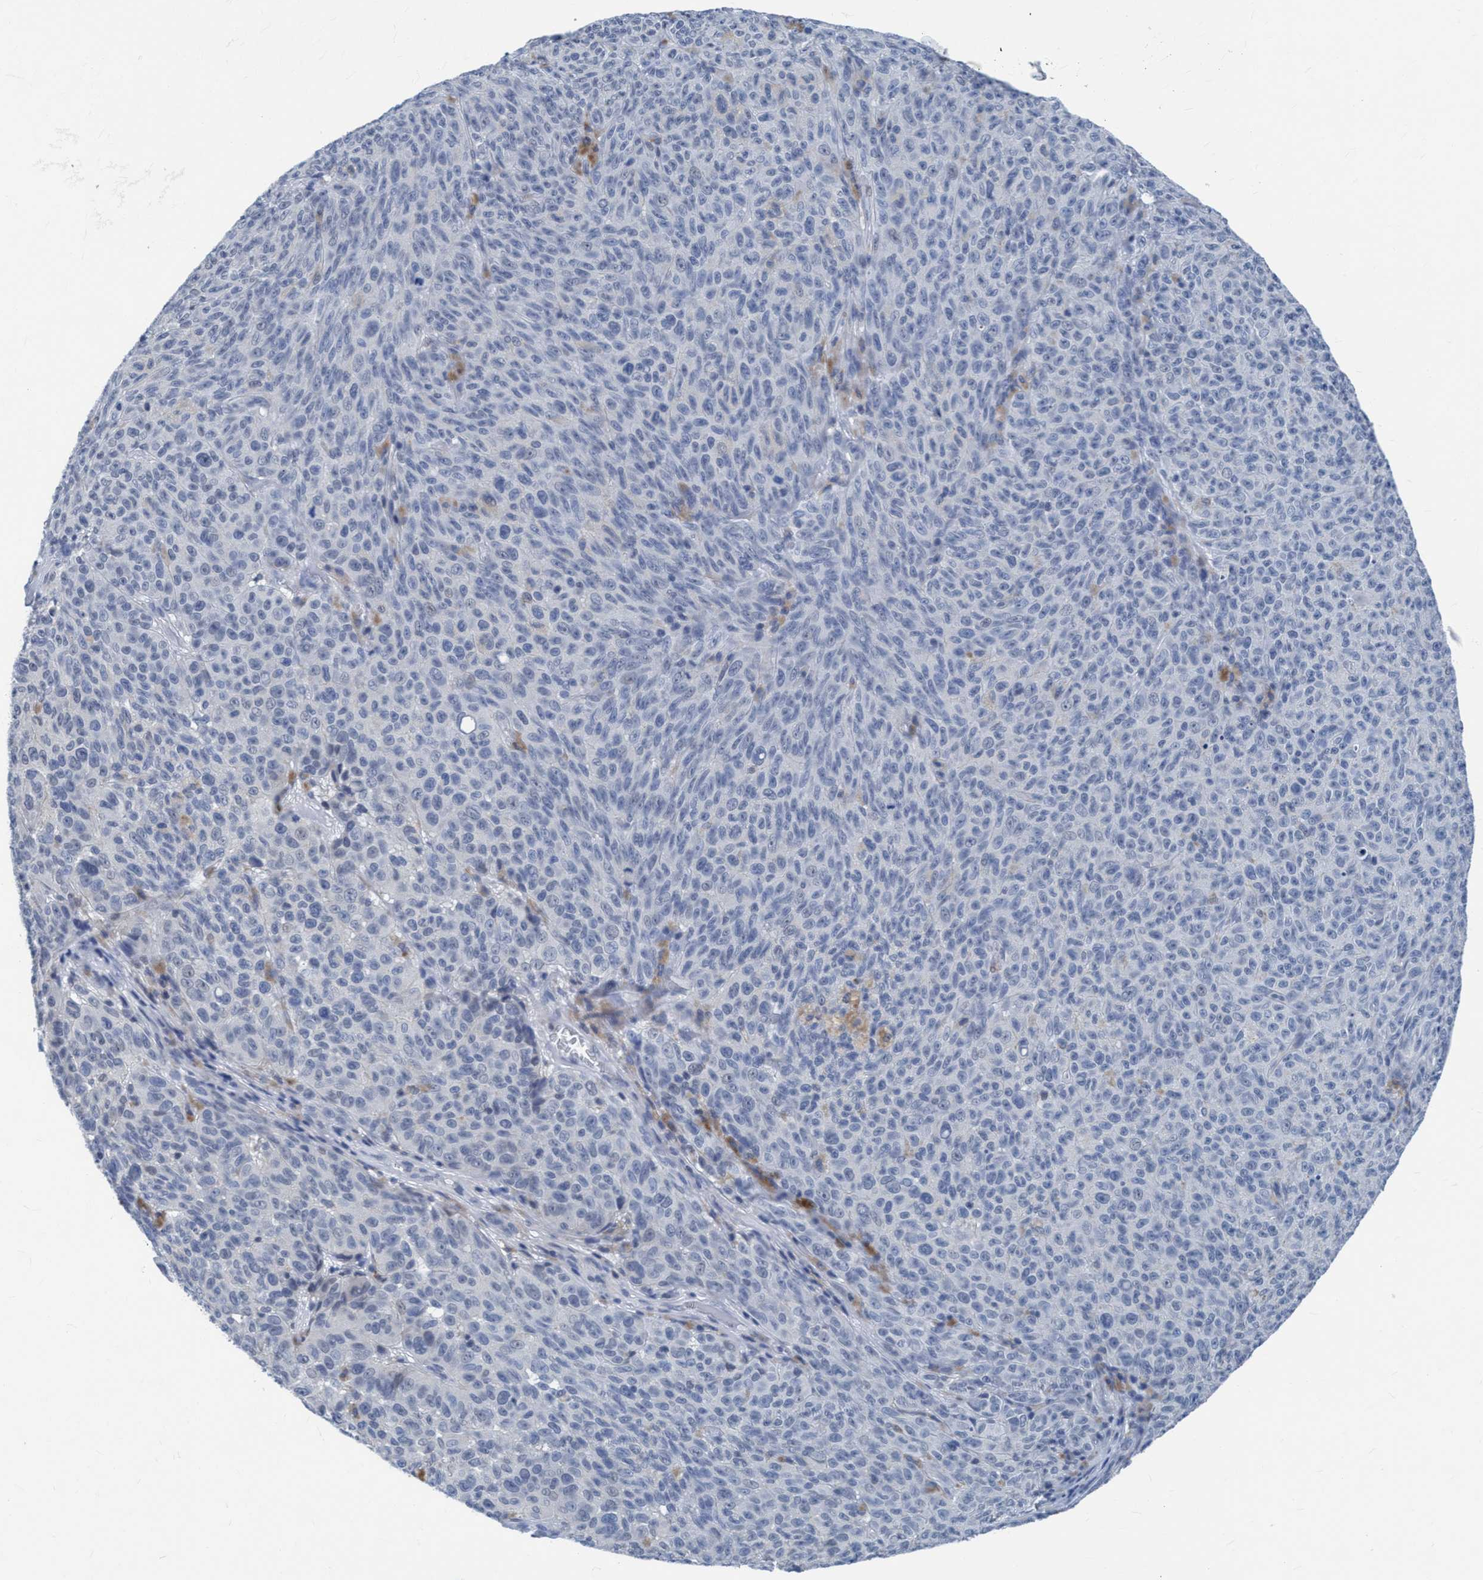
{"staining": {"intensity": "negative", "quantity": "none", "location": "none"}, "tissue": "melanoma", "cell_type": "Tumor cells", "image_type": "cancer", "snomed": [{"axis": "morphology", "description": "Malignant melanoma, NOS"}, {"axis": "topography", "description": "Skin"}], "caption": "IHC histopathology image of malignant melanoma stained for a protein (brown), which shows no positivity in tumor cells.", "gene": "DNAI1", "patient": {"sex": "female", "age": 82}}